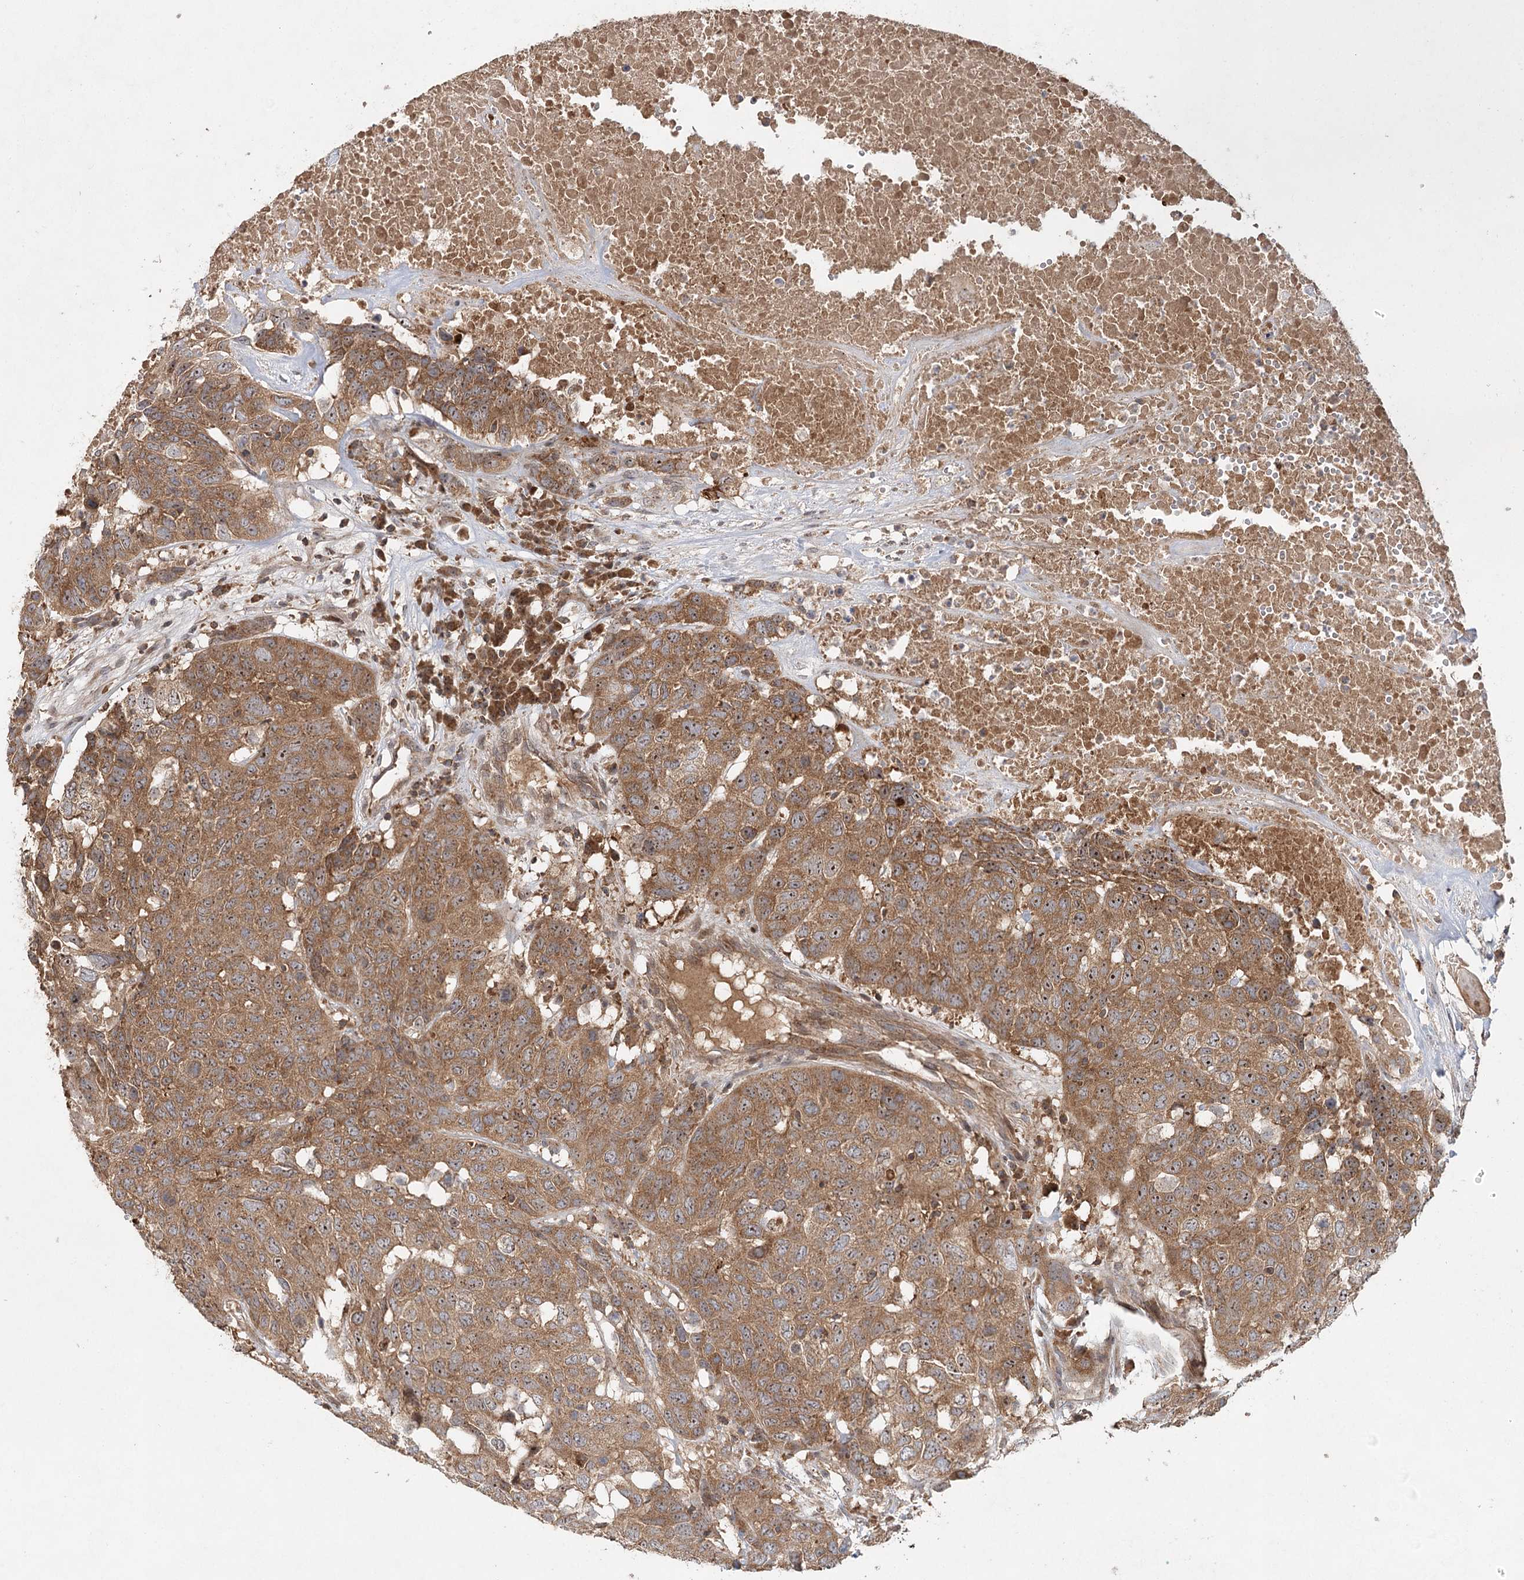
{"staining": {"intensity": "moderate", "quantity": ">75%", "location": "cytoplasmic/membranous,nuclear"}, "tissue": "head and neck cancer", "cell_type": "Tumor cells", "image_type": "cancer", "snomed": [{"axis": "morphology", "description": "Squamous cell carcinoma, NOS"}, {"axis": "topography", "description": "Head-Neck"}], "caption": "High-magnification brightfield microscopy of head and neck squamous cell carcinoma stained with DAB (brown) and counterstained with hematoxylin (blue). tumor cells exhibit moderate cytoplasmic/membranous and nuclear positivity is appreciated in approximately>75% of cells. (DAB IHC with brightfield microscopy, high magnification).", "gene": "RAPGEF6", "patient": {"sex": "male", "age": 66}}